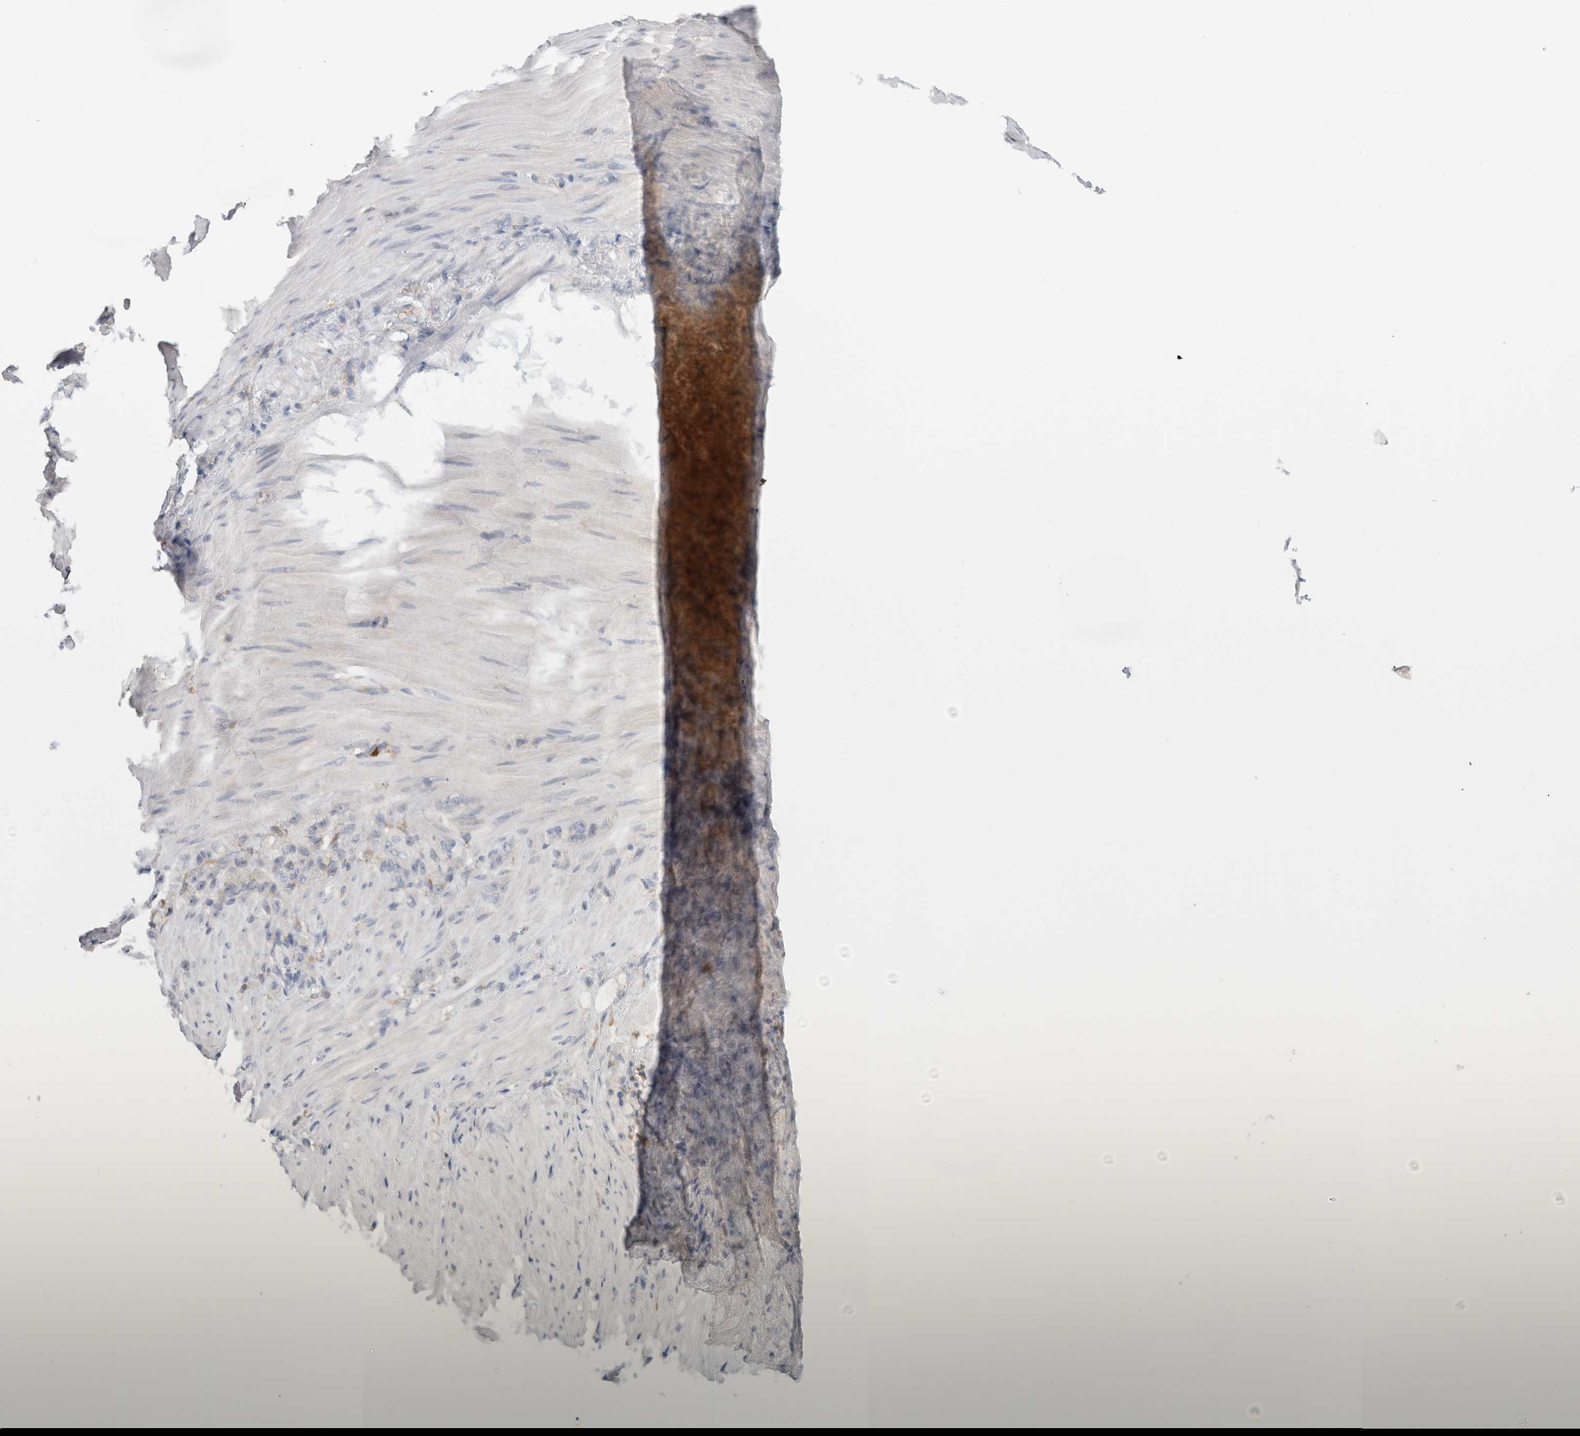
{"staining": {"intensity": "negative", "quantity": "none", "location": "none"}, "tissue": "stomach cancer", "cell_type": "Tumor cells", "image_type": "cancer", "snomed": [{"axis": "morphology", "description": "Normal tissue, NOS"}, {"axis": "morphology", "description": "Adenocarcinoma, NOS"}, {"axis": "topography", "description": "Stomach"}], "caption": "This is a photomicrograph of immunohistochemistry (IHC) staining of adenocarcinoma (stomach), which shows no positivity in tumor cells.", "gene": "P4HA1", "patient": {"sex": "male", "age": 82}}